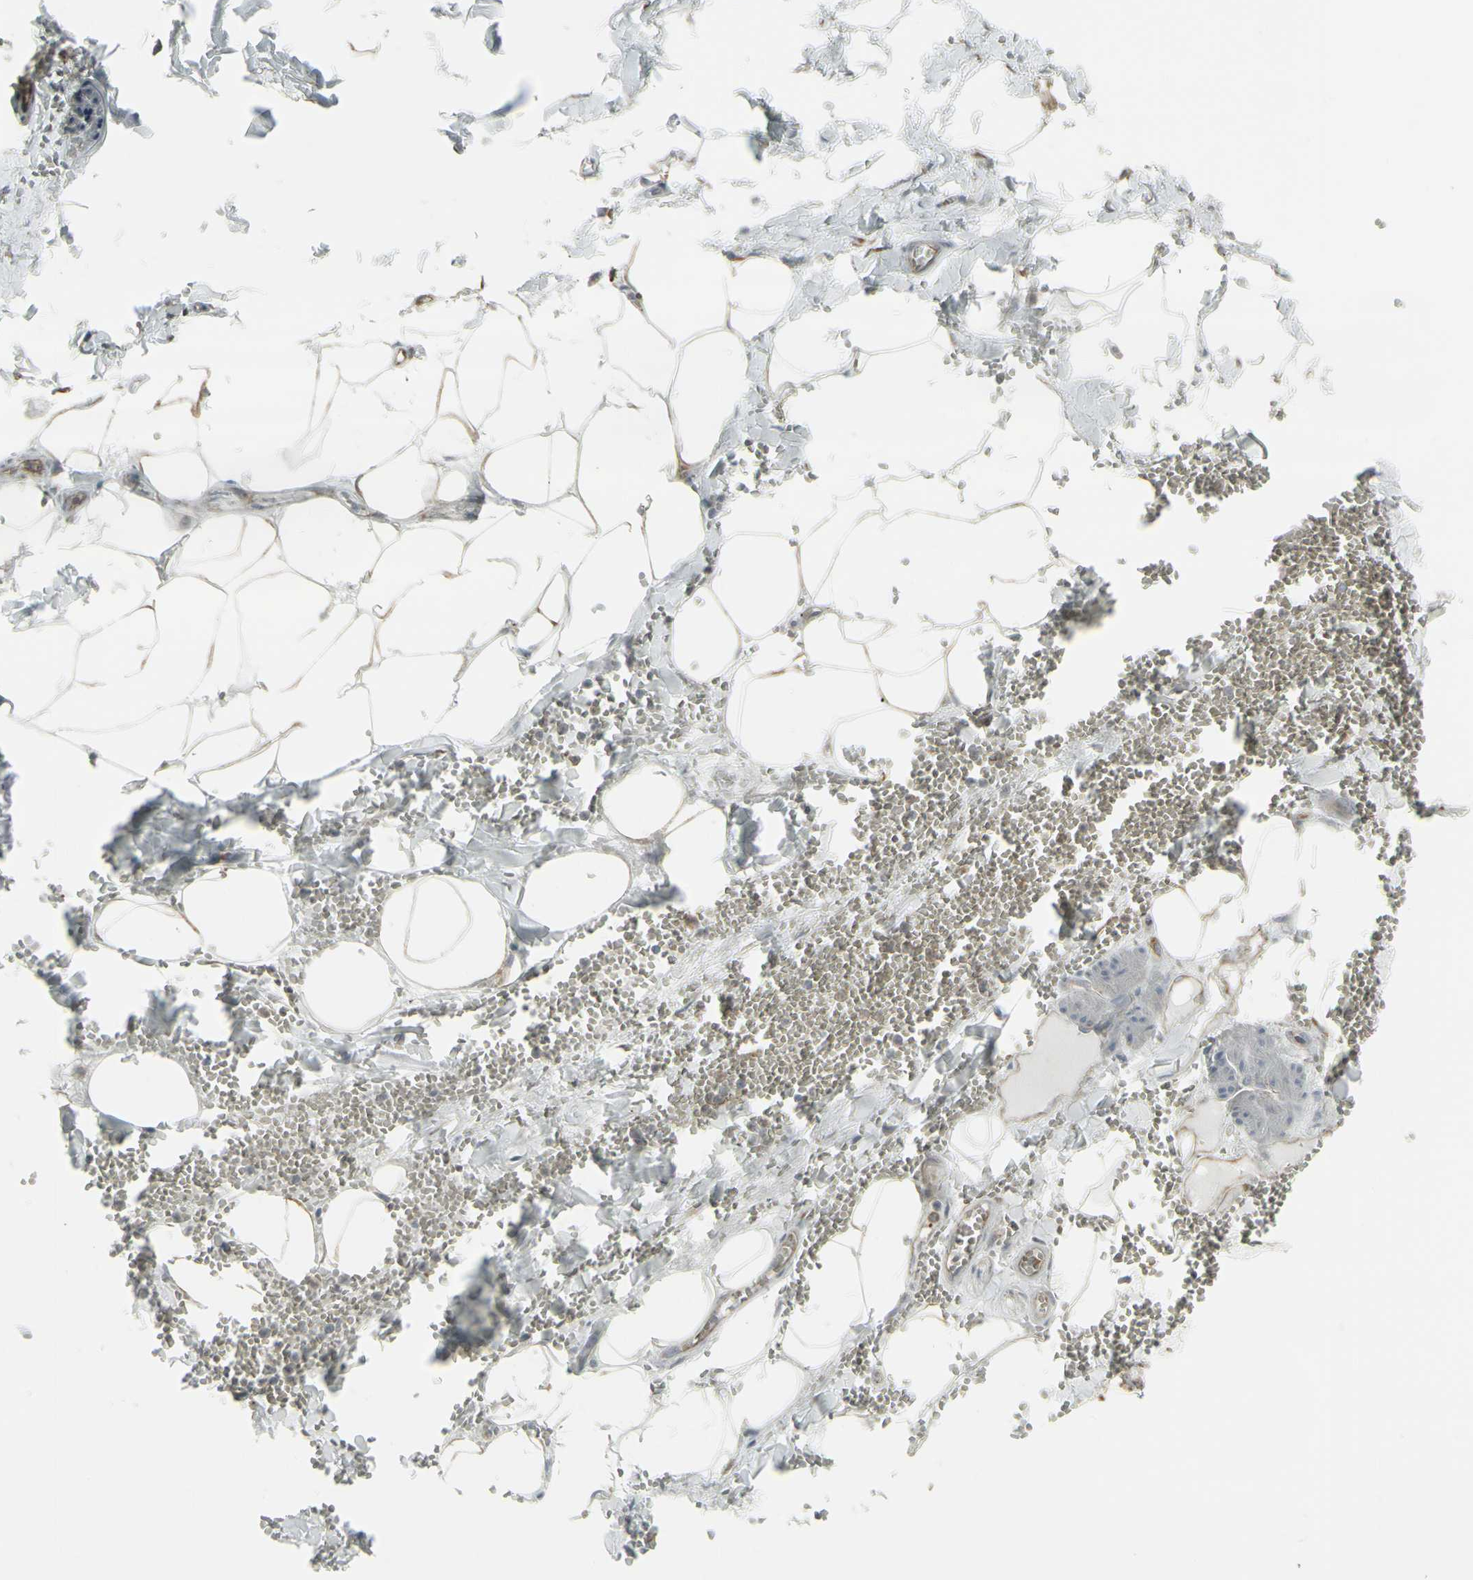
{"staining": {"intensity": "moderate", "quantity": ">75%", "location": "cytoplasmic/membranous"}, "tissue": "adipose tissue", "cell_type": "Adipocytes", "image_type": "normal", "snomed": [{"axis": "morphology", "description": "Normal tissue, NOS"}, {"axis": "topography", "description": "Adipose tissue"}, {"axis": "topography", "description": "Peripheral nerve tissue"}], "caption": "Immunohistochemical staining of normal adipose tissue shows medium levels of moderate cytoplasmic/membranous staining in approximately >75% of adipocytes. (IHC, brightfield microscopy, high magnification).", "gene": "FKBP3", "patient": {"sex": "male", "age": 52}}